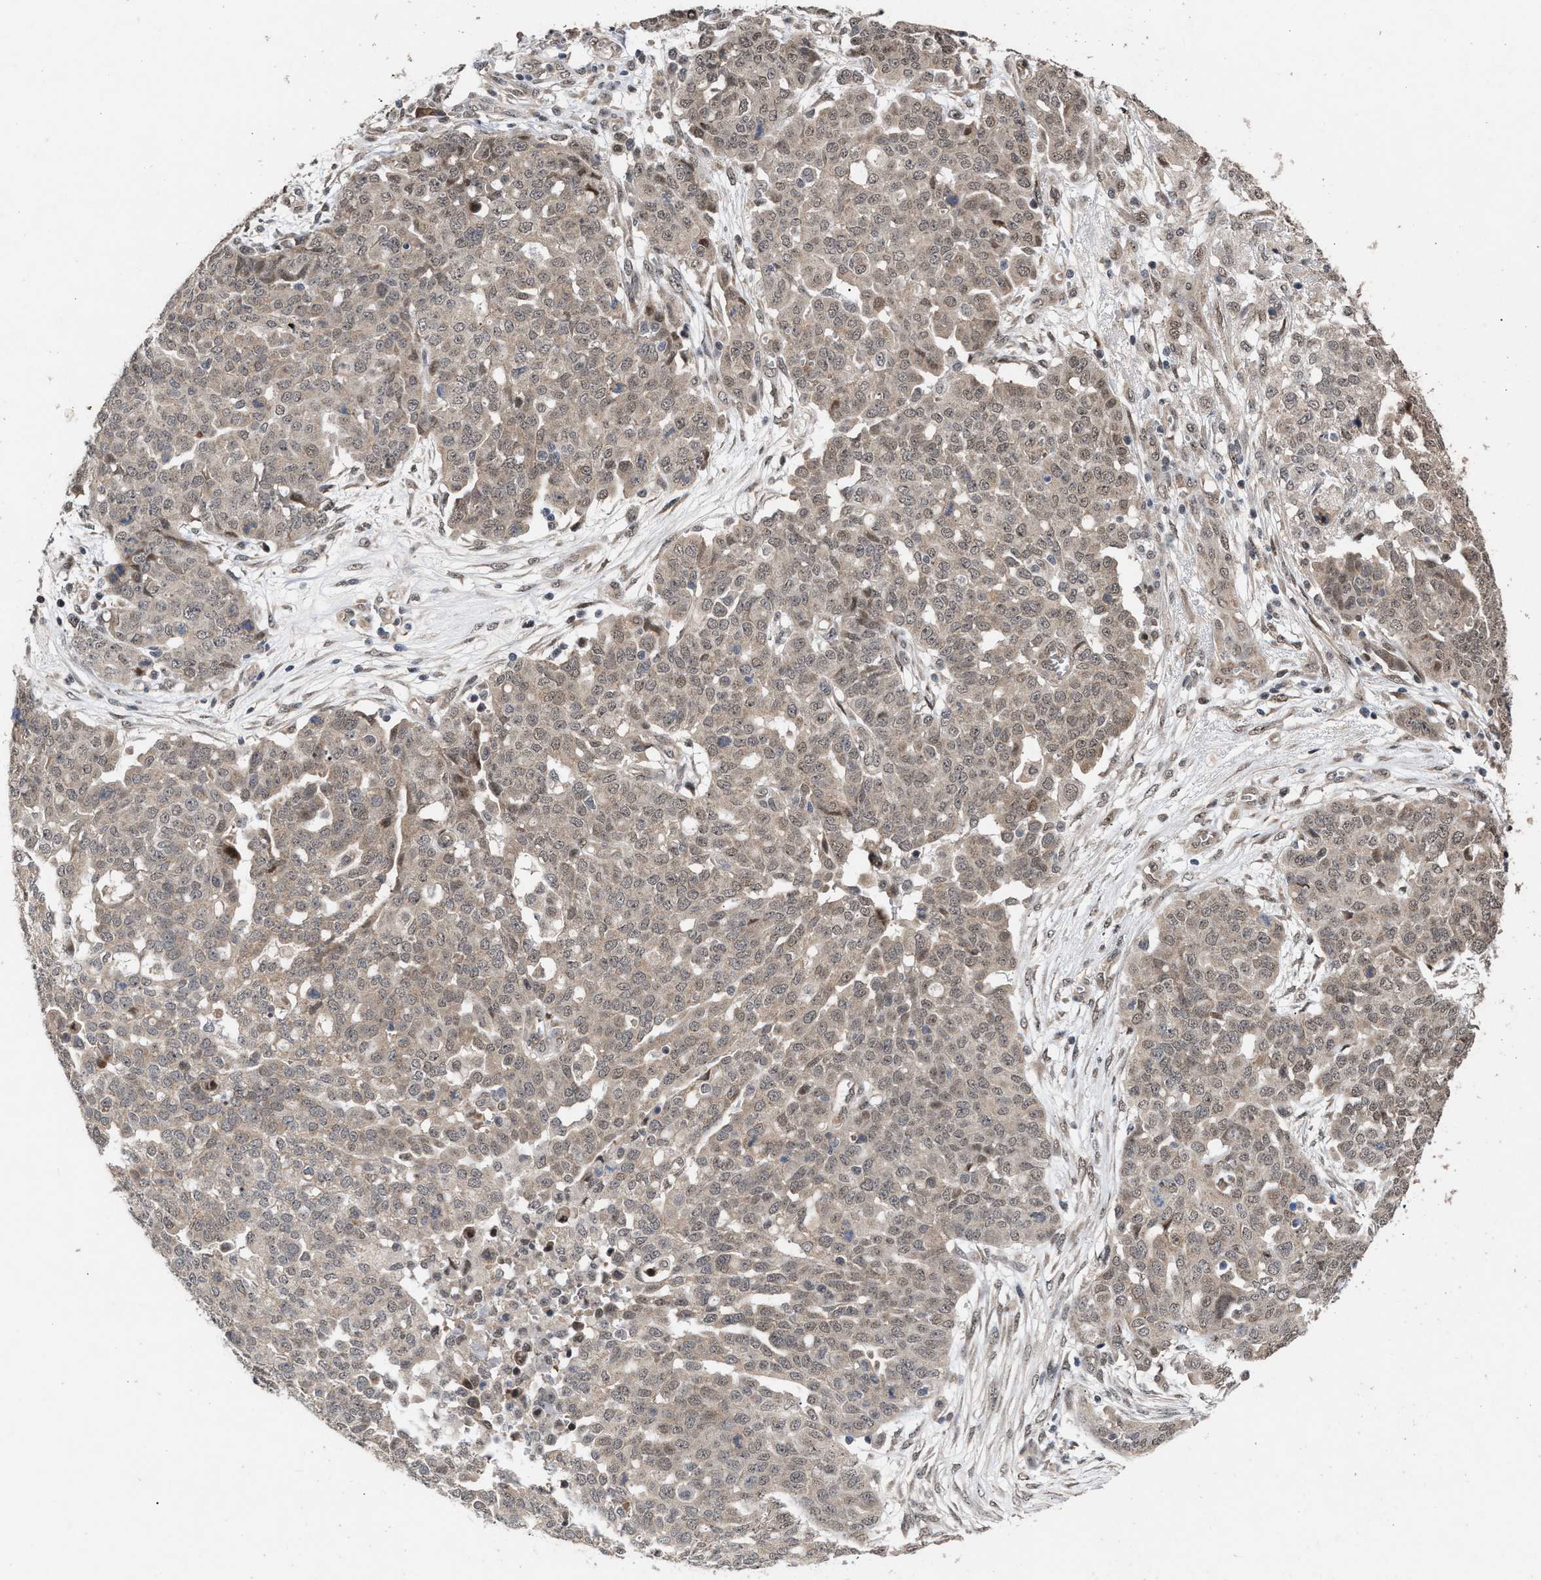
{"staining": {"intensity": "weak", "quantity": ">75%", "location": "cytoplasmic/membranous"}, "tissue": "ovarian cancer", "cell_type": "Tumor cells", "image_type": "cancer", "snomed": [{"axis": "morphology", "description": "Cystadenocarcinoma, serous, NOS"}, {"axis": "topography", "description": "Soft tissue"}, {"axis": "topography", "description": "Ovary"}], "caption": "Ovarian cancer (serous cystadenocarcinoma) stained with a brown dye exhibits weak cytoplasmic/membranous positive positivity in approximately >75% of tumor cells.", "gene": "MKNK2", "patient": {"sex": "female", "age": 57}}